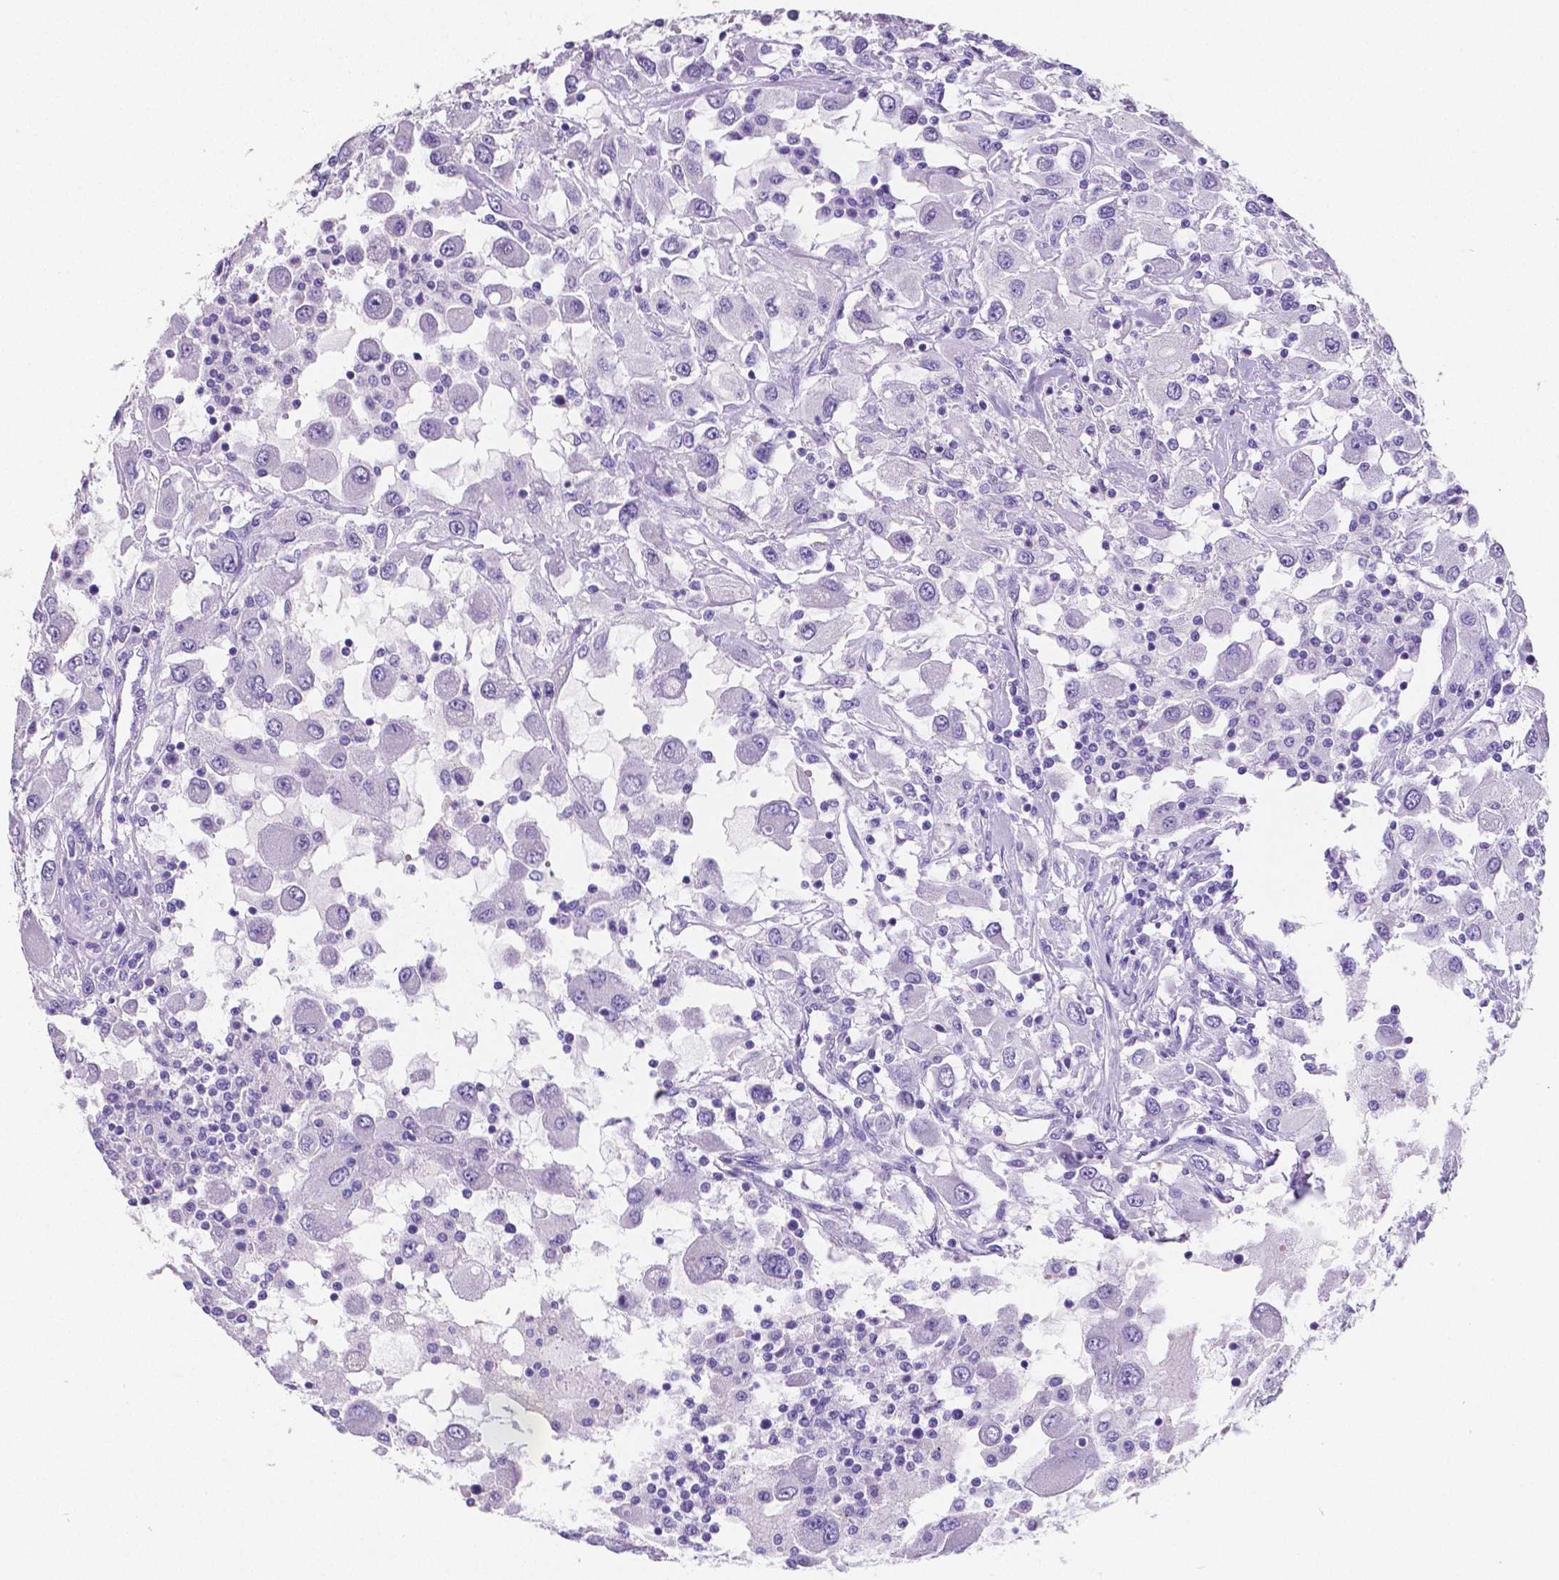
{"staining": {"intensity": "negative", "quantity": "none", "location": "none"}, "tissue": "renal cancer", "cell_type": "Tumor cells", "image_type": "cancer", "snomed": [{"axis": "morphology", "description": "Adenocarcinoma, NOS"}, {"axis": "topography", "description": "Kidney"}], "caption": "High power microscopy micrograph of an immunohistochemistry (IHC) photomicrograph of renal adenocarcinoma, revealing no significant staining in tumor cells.", "gene": "SATB2", "patient": {"sex": "female", "age": 67}}